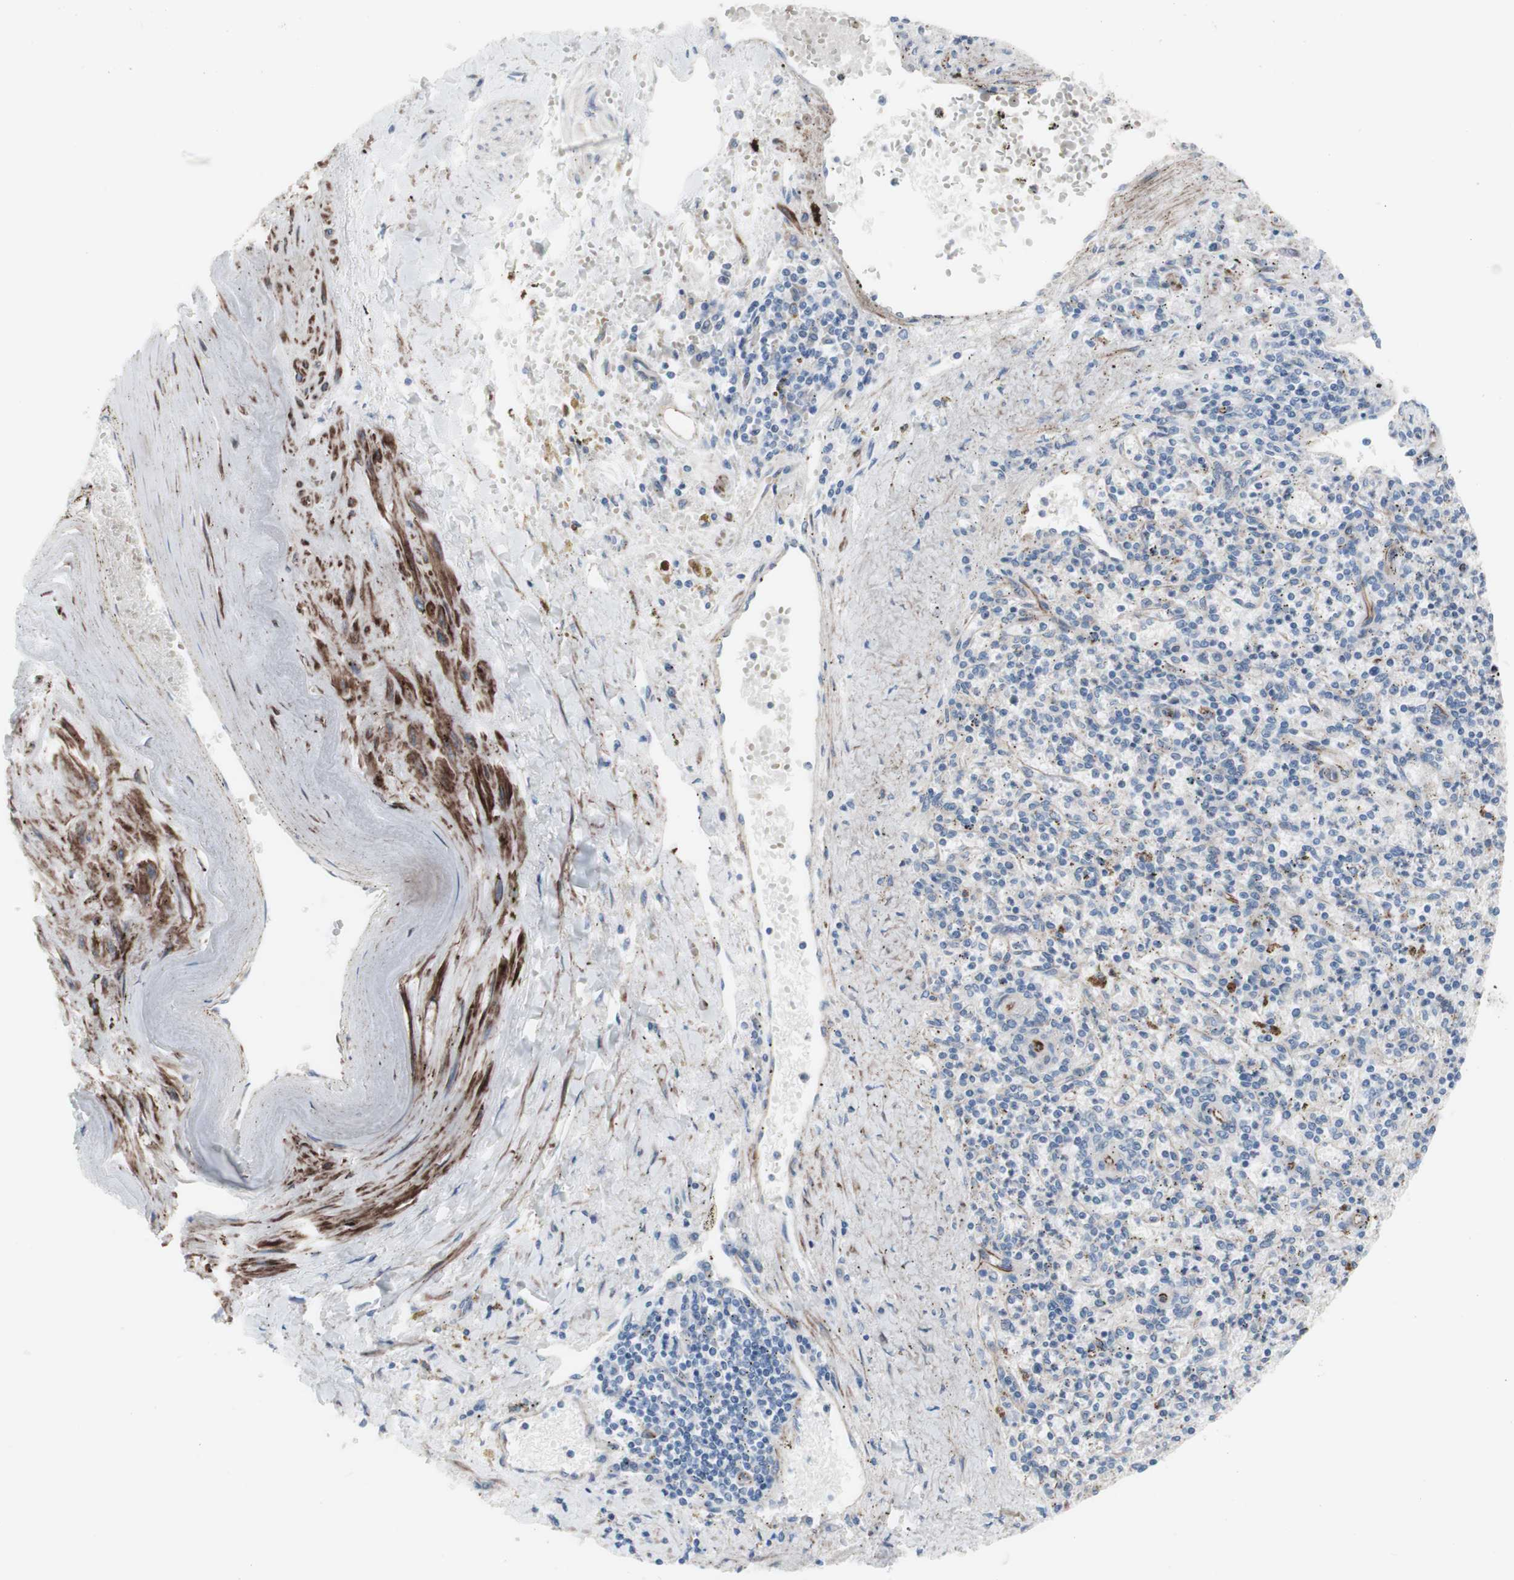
{"staining": {"intensity": "weak", "quantity": "<25%", "location": "cytoplasmic/membranous"}, "tissue": "spleen", "cell_type": "Cells in red pulp", "image_type": "normal", "snomed": [{"axis": "morphology", "description": "Normal tissue, NOS"}, {"axis": "topography", "description": "Spleen"}], "caption": "This image is of unremarkable spleen stained with immunohistochemistry to label a protein in brown with the nuclei are counter-stained blue. There is no staining in cells in red pulp.", "gene": "AGPAT5", "patient": {"sex": "male", "age": 72}}